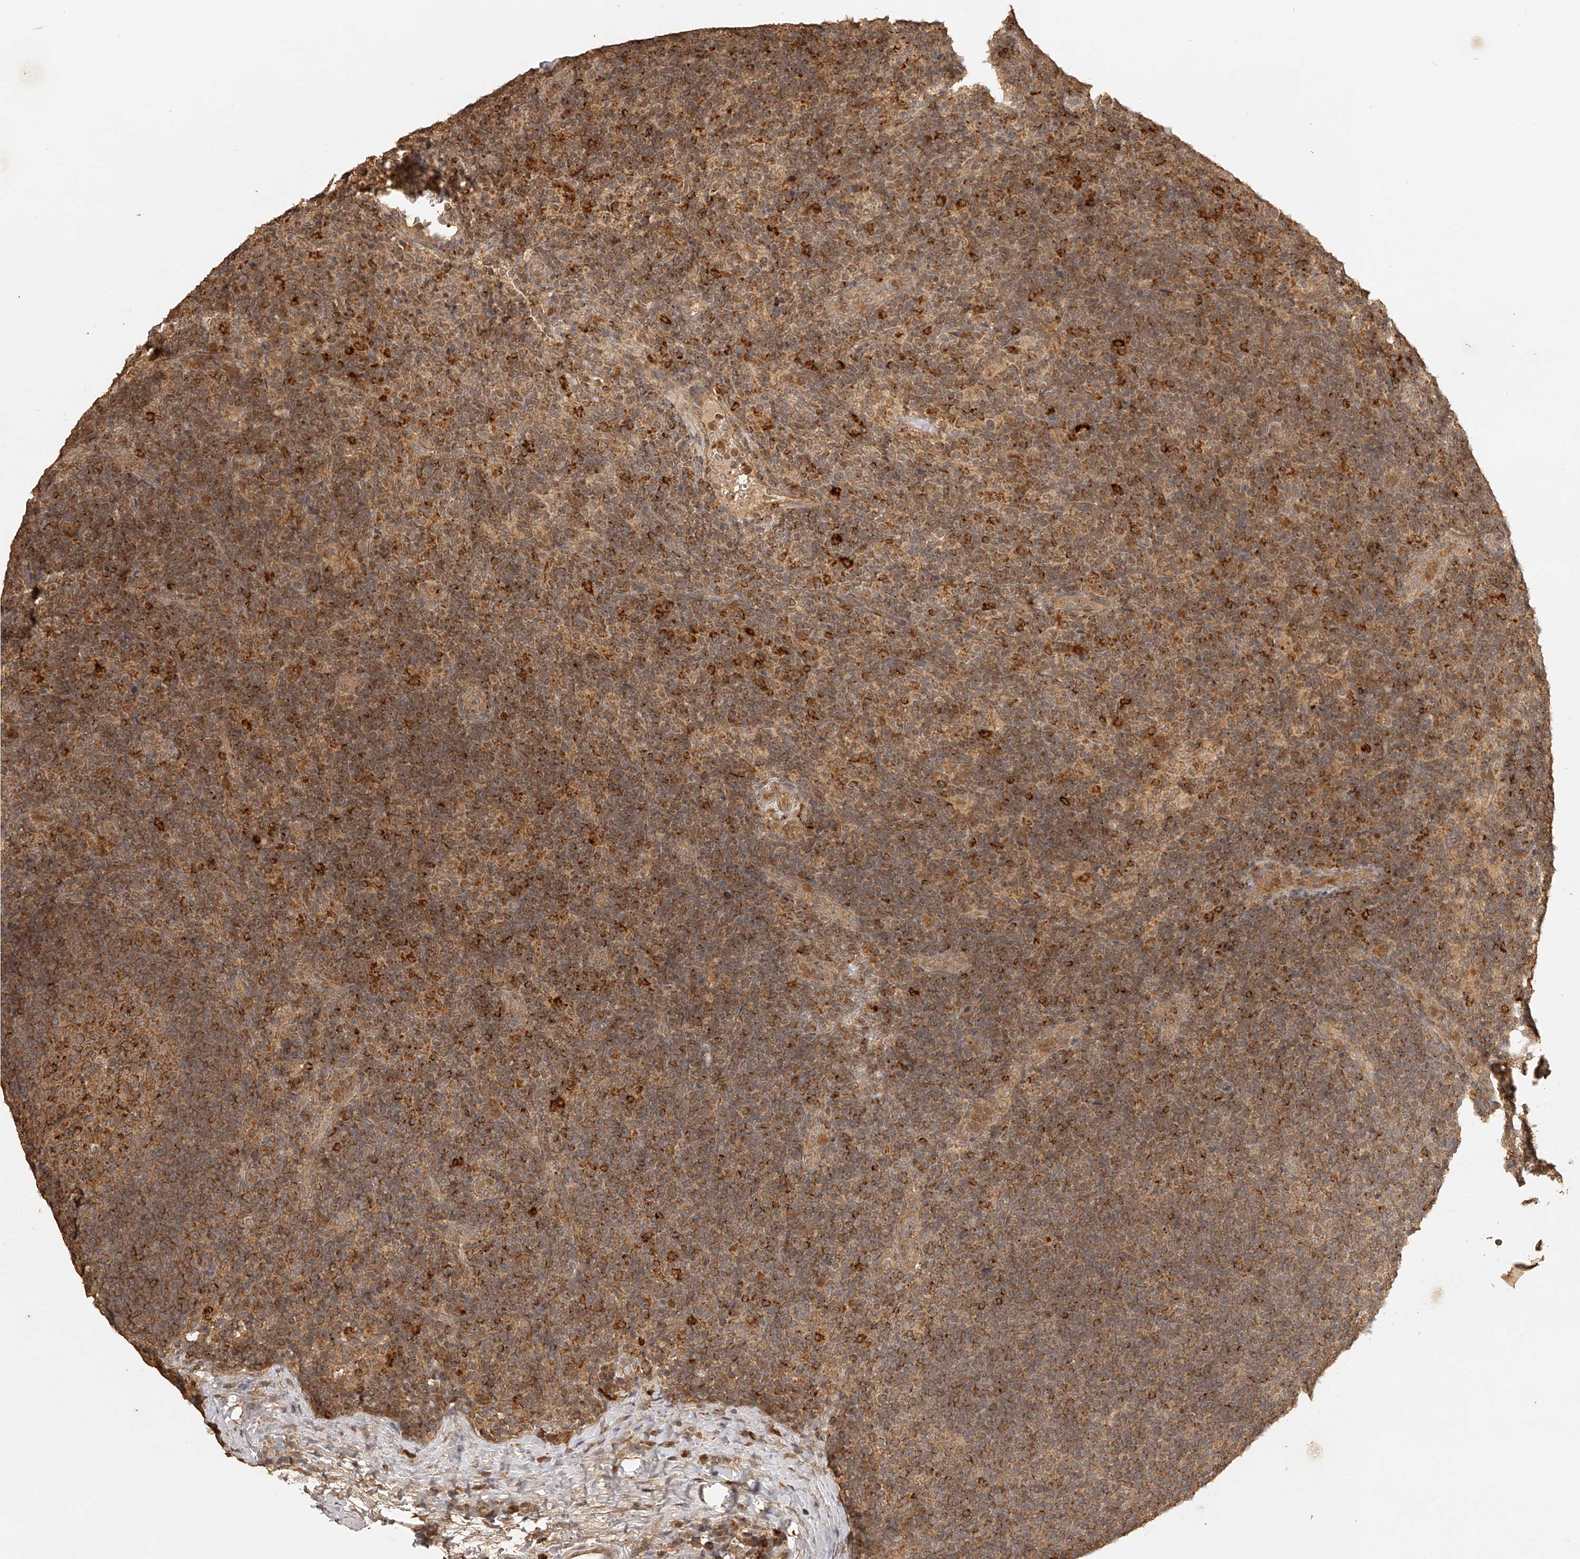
{"staining": {"intensity": "moderate", "quantity": ">75%", "location": "cytoplasmic/membranous"}, "tissue": "lymph node", "cell_type": "Germinal center cells", "image_type": "normal", "snomed": [{"axis": "morphology", "description": "Normal tissue, NOS"}, {"axis": "topography", "description": "Lymph node"}], "caption": "Lymph node stained with IHC exhibits moderate cytoplasmic/membranous positivity in about >75% of germinal center cells.", "gene": "BCL2L11", "patient": {"sex": "female", "age": 22}}